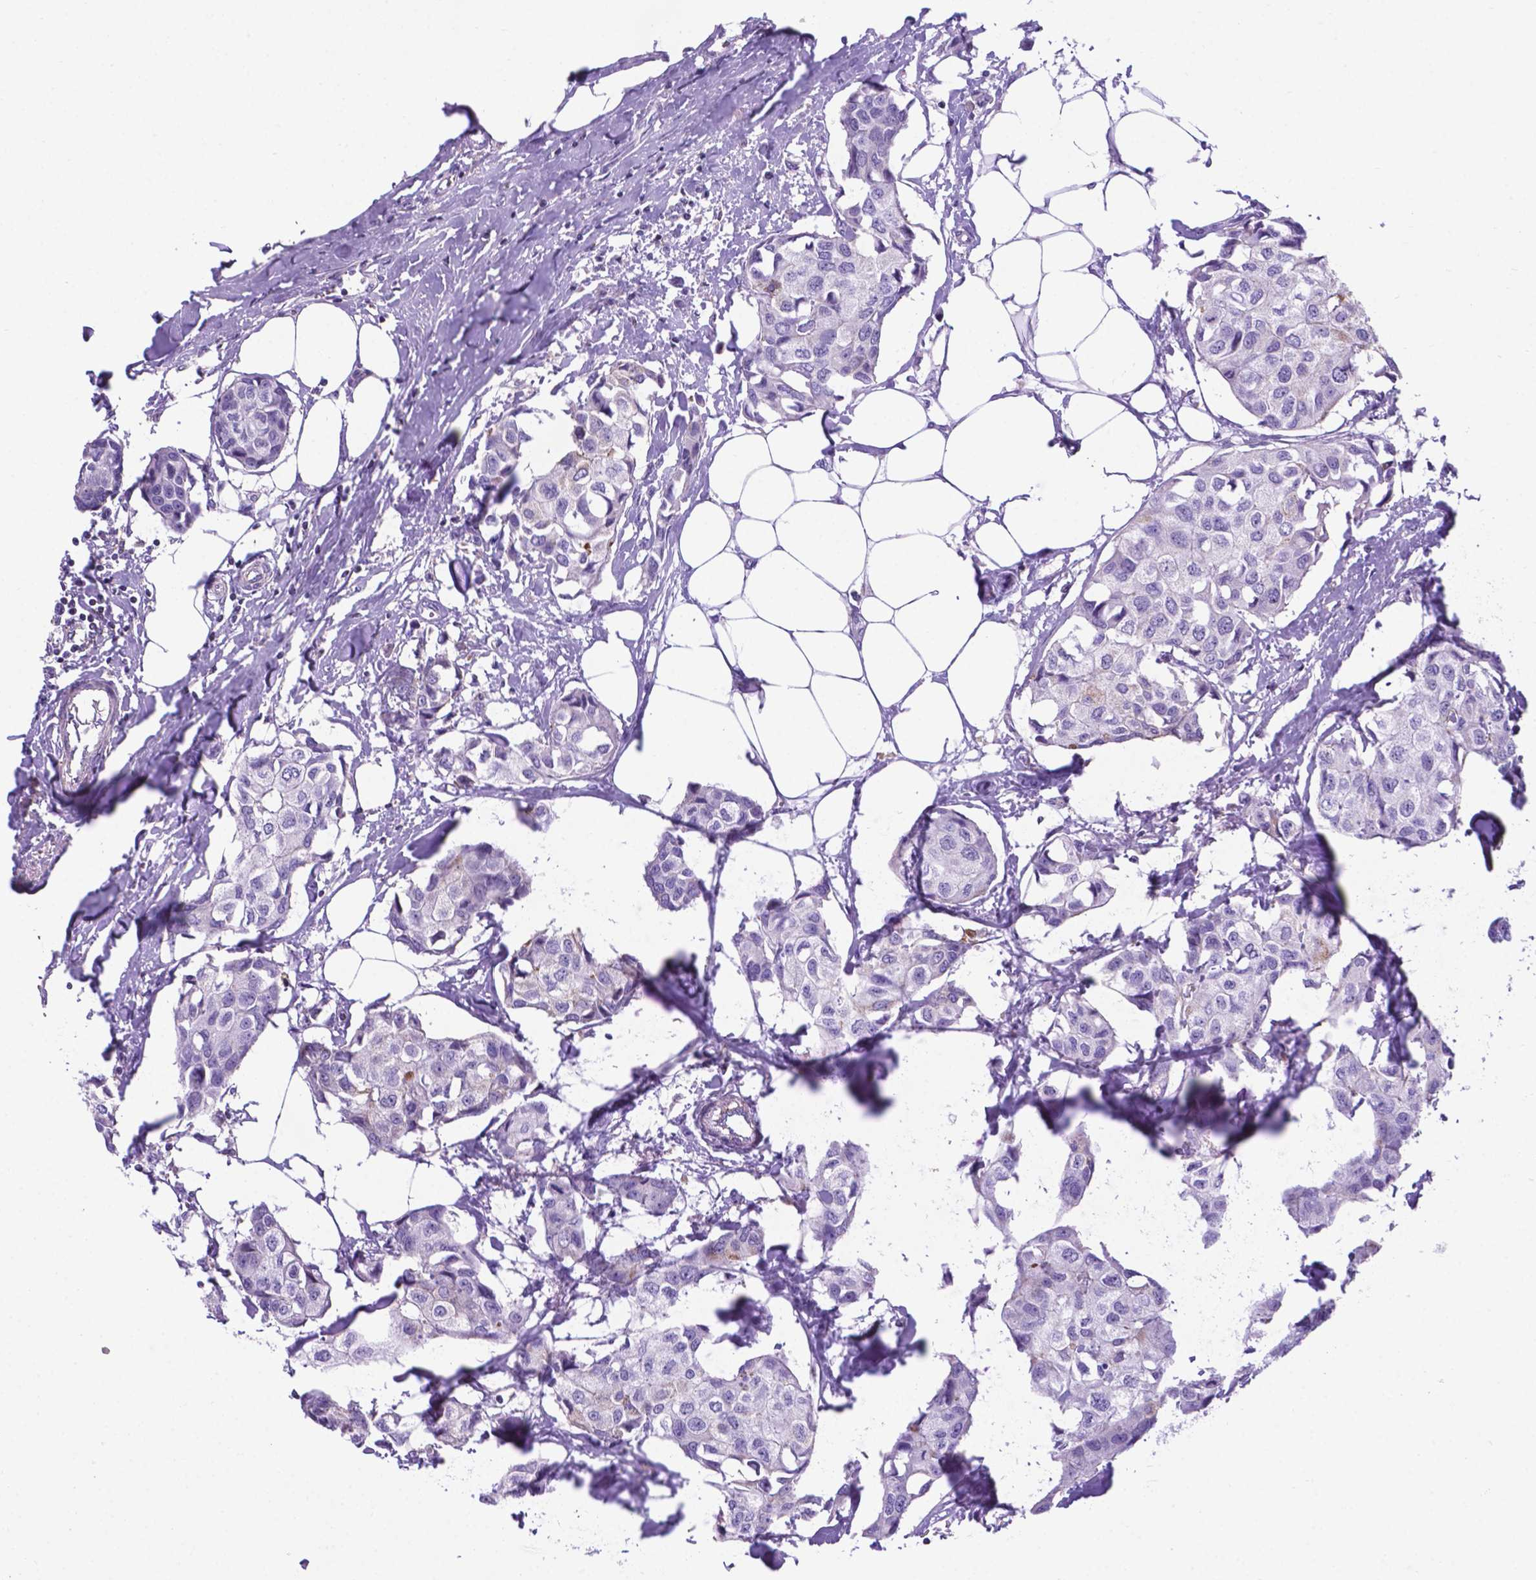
{"staining": {"intensity": "negative", "quantity": "none", "location": "none"}, "tissue": "breast cancer", "cell_type": "Tumor cells", "image_type": "cancer", "snomed": [{"axis": "morphology", "description": "Duct carcinoma"}, {"axis": "topography", "description": "Breast"}], "caption": "IHC of human breast cancer (infiltrating ductal carcinoma) demonstrates no positivity in tumor cells.", "gene": "POU3F3", "patient": {"sex": "female", "age": 80}}